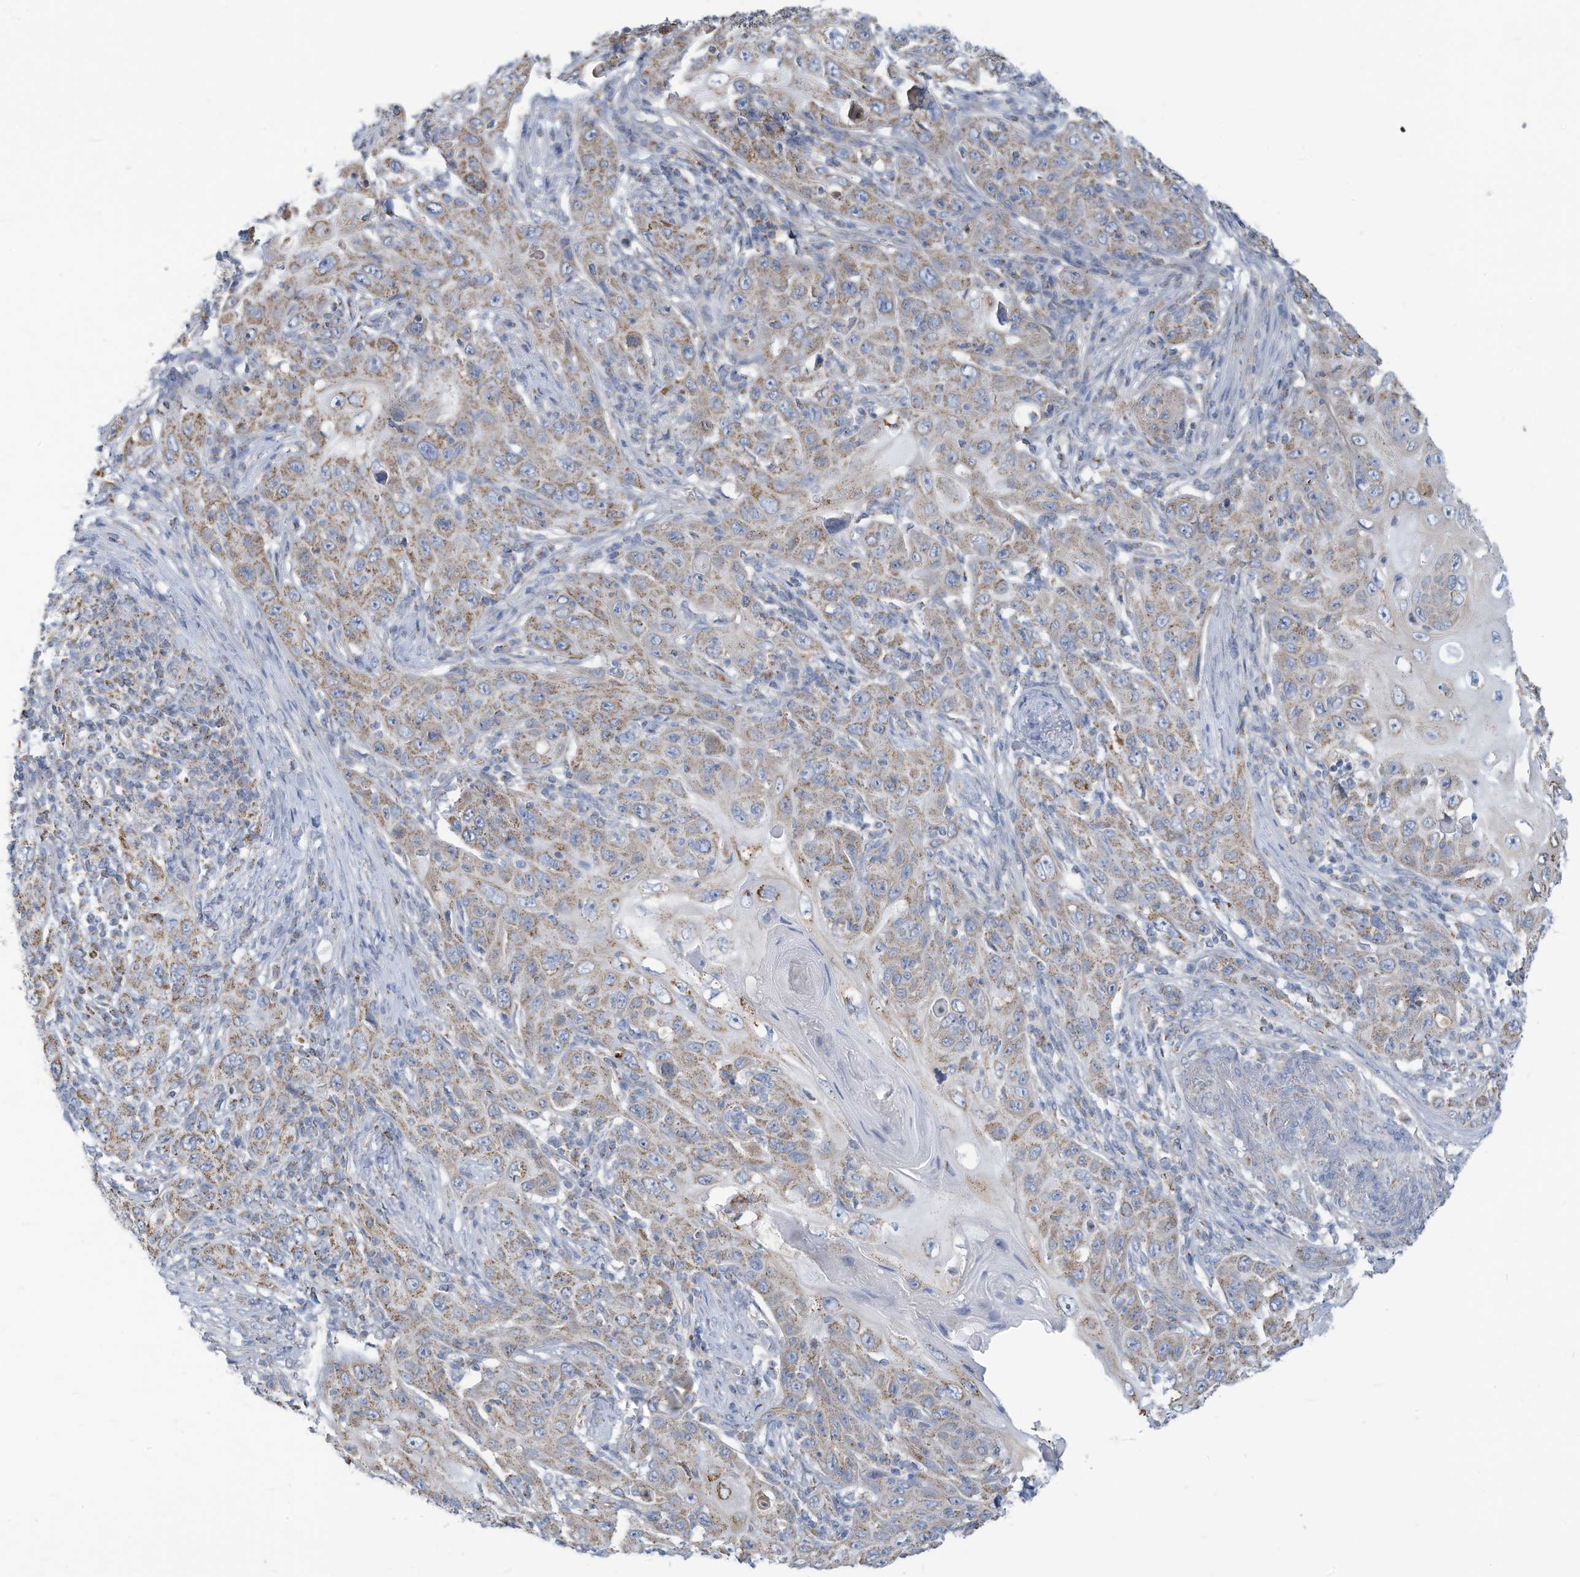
{"staining": {"intensity": "moderate", "quantity": "25%-75%", "location": "cytoplasmic/membranous"}, "tissue": "skin cancer", "cell_type": "Tumor cells", "image_type": "cancer", "snomed": [{"axis": "morphology", "description": "Squamous cell carcinoma, NOS"}, {"axis": "topography", "description": "Skin"}], "caption": "Skin squamous cell carcinoma stained with DAB (3,3'-diaminobenzidine) immunohistochemistry (IHC) displays medium levels of moderate cytoplasmic/membranous expression in about 25%-75% of tumor cells.", "gene": "NLN", "patient": {"sex": "female", "age": 88}}